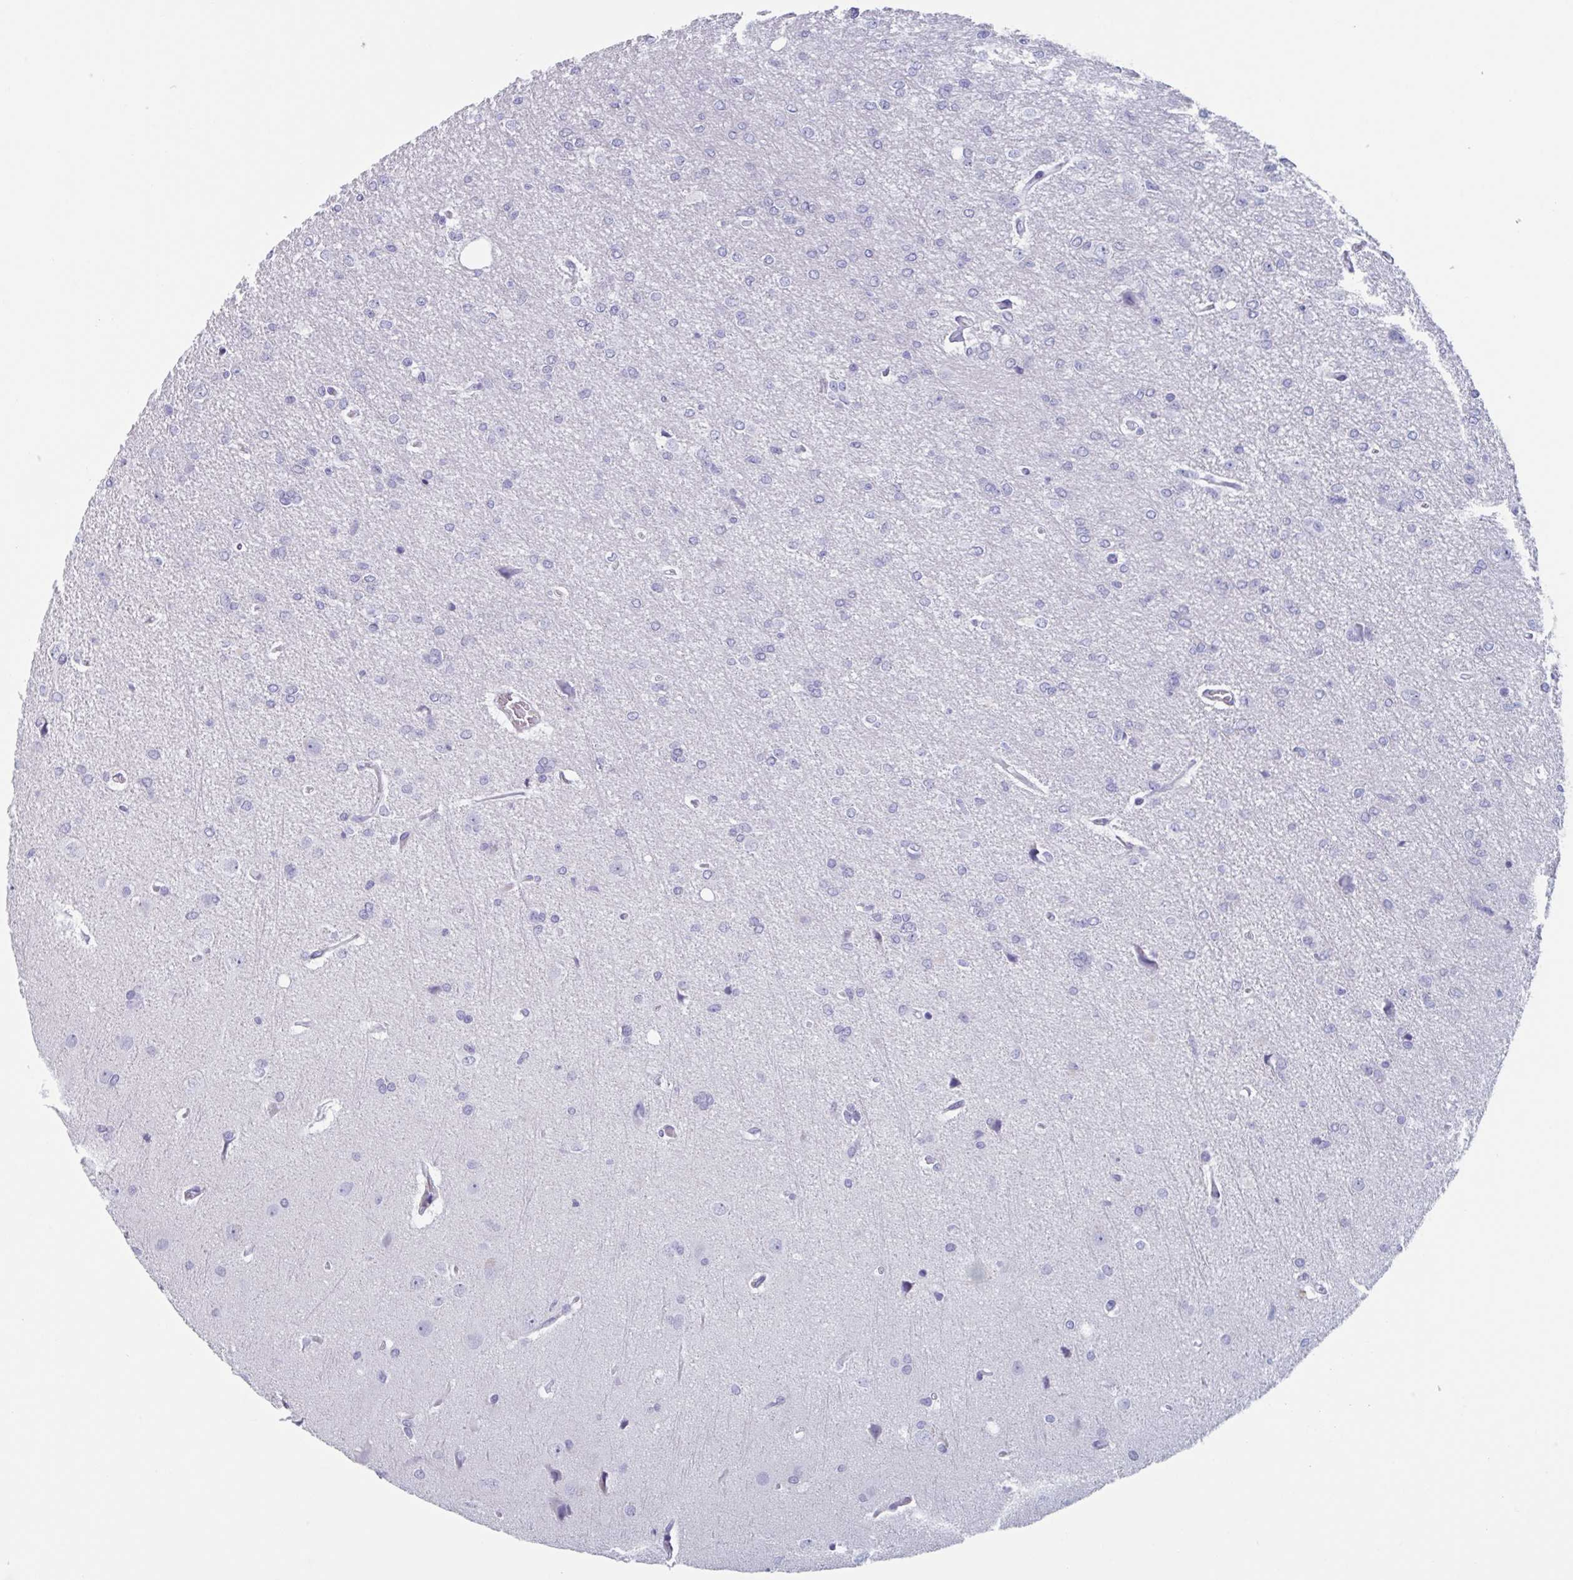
{"staining": {"intensity": "negative", "quantity": "none", "location": "none"}, "tissue": "glioma", "cell_type": "Tumor cells", "image_type": "cancer", "snomed": [{"axis": "morphology", "description": "Glioma, malignant, Low grade"}, {"axis": "topography", "description": "Brain"}], "caption": "Immunohistochemistry of human glioma shows no expression in tumor cells.", "gene": "HSD11B2", "patient": {"sex": "male", "age": 26}}